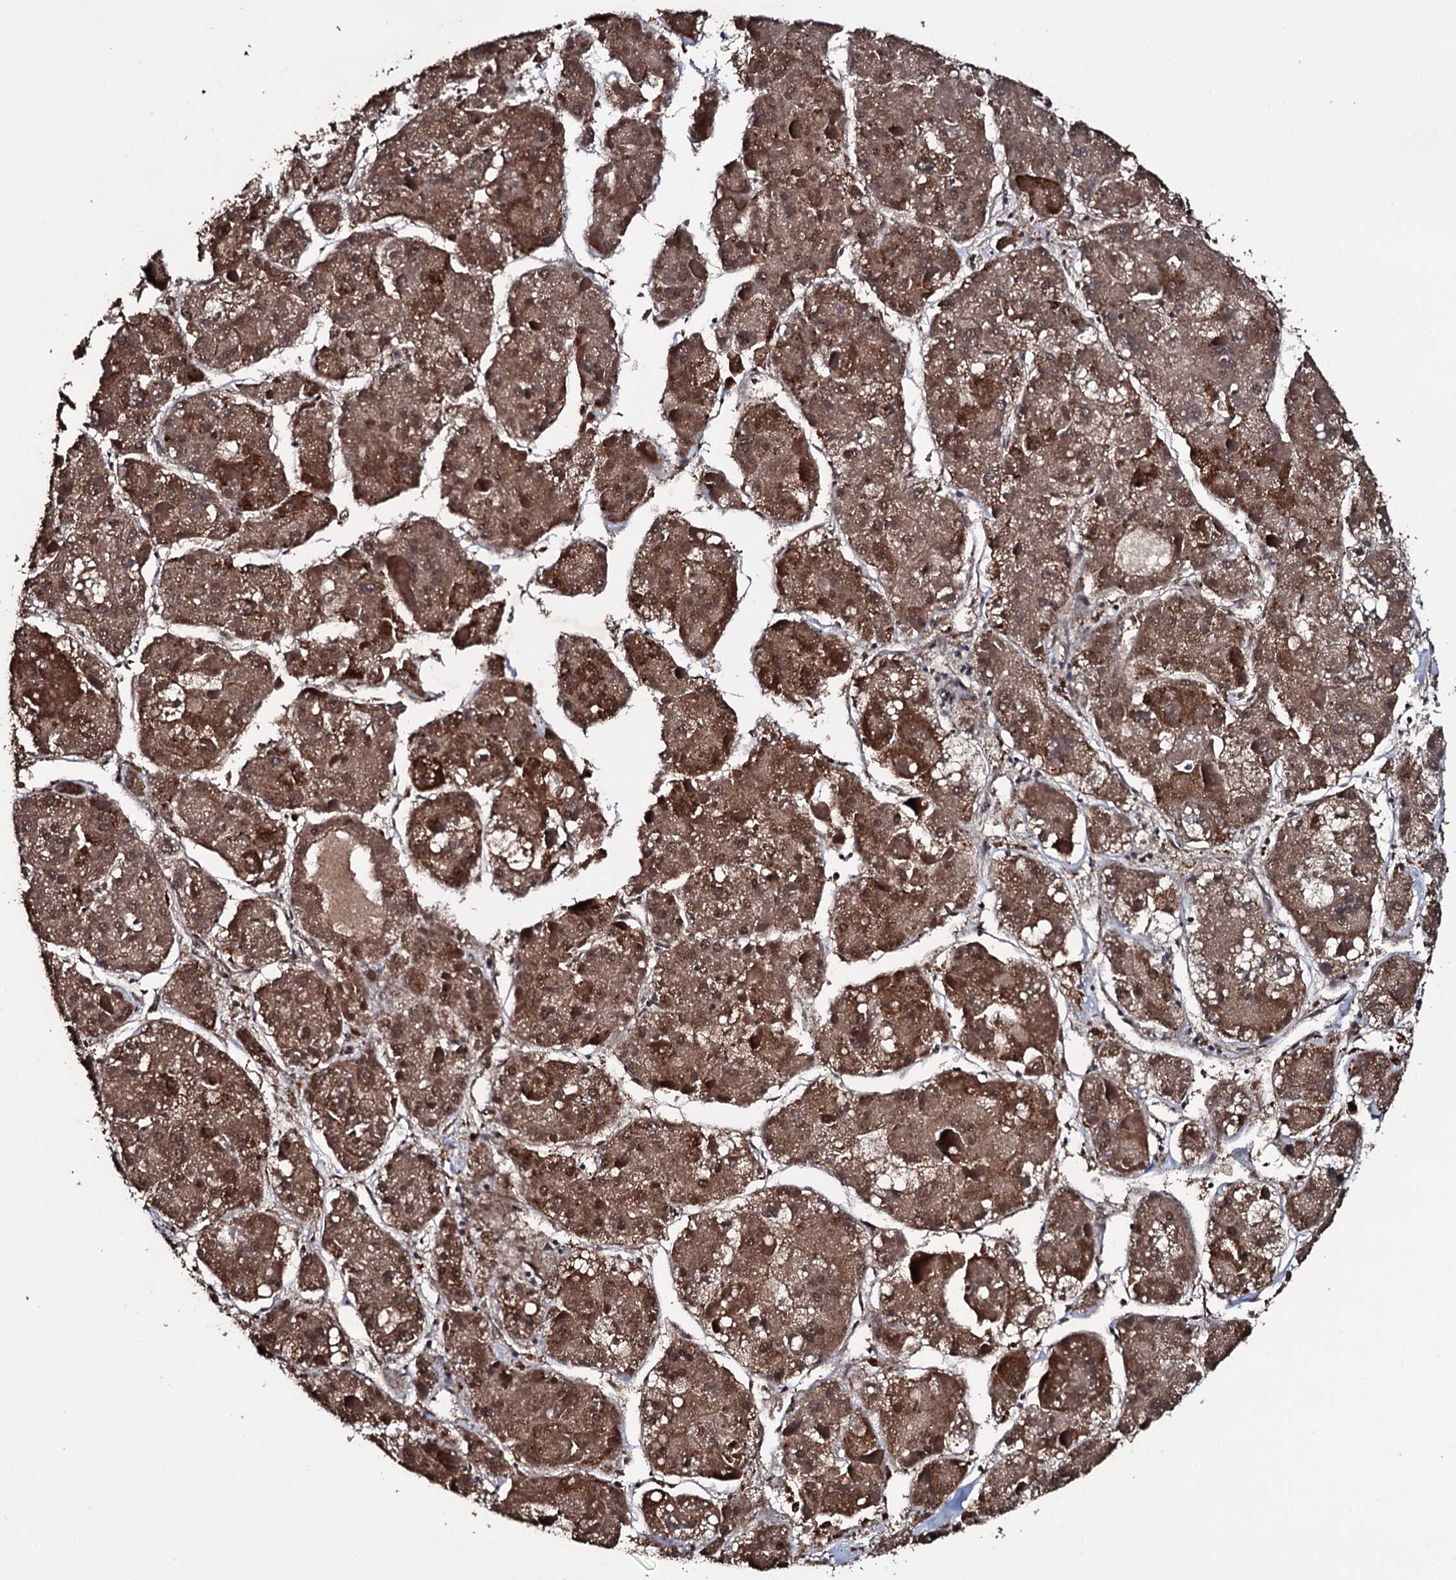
{"staining": {"intensity": "moderate", "quantity": ">75%", "location": "cytoplasmic/membranous,nuclear"}, "tissue": "liver cancer", "cell_type": "Tumor cells", "image_type": "cancer", "snomed": [{"axis": "morphology", "description": "Carcinoma, Hepatocellular, NOS"}, {"axis": "topography", "description": "Liver"}], "caption": "This is a photomicrograph of IHC staining of liver cancer, which shows moderate staining in the cytoplasmic/membranous and nuclear of tumor cells.", "gene": "MRPS31", "patient": {"sex": "female", "age": 73}}